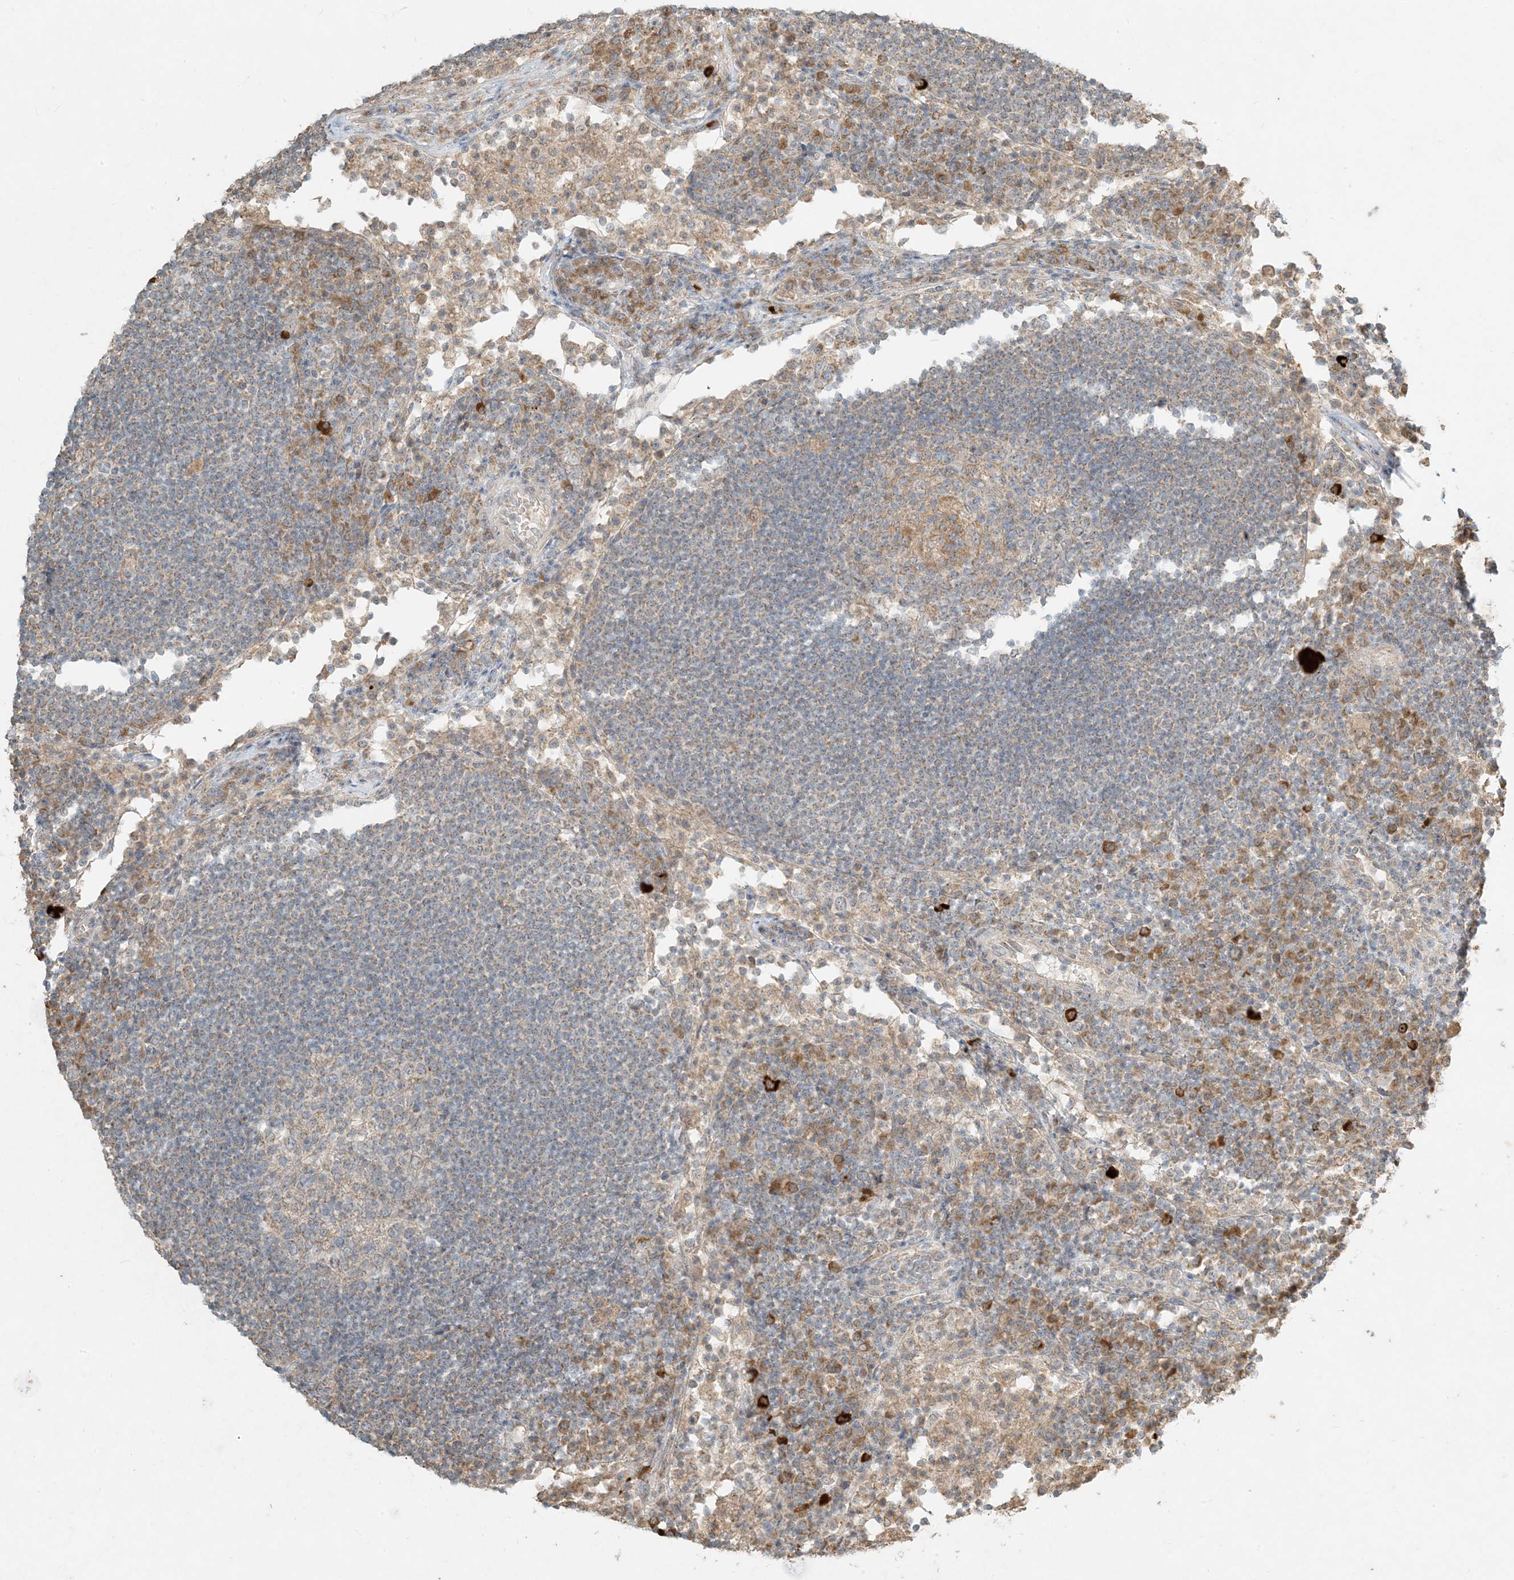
{"staining": {"intensity": "moderate", "quantity": "25%-75%", "location": "cytoplasmic/membranous"}, "tissue": "lymph node", "cell_type": "Germinal center cells", "image_type": "normal", "snomed": [{"axis": "morphology", "description": "Normal tissue, NOS"}, {"axis": "topography", "description": "Lymph node"}], "caption": "IHC histopathology image of unremarkable lymph node stained for a protein (brown), which exhibits medium levels of moderate cytoplasmic/membranous expression in about 25%-75% of germinal center cells.", "gene": "MCOLN1", "patient": {"sex": "female", "age": 53}}